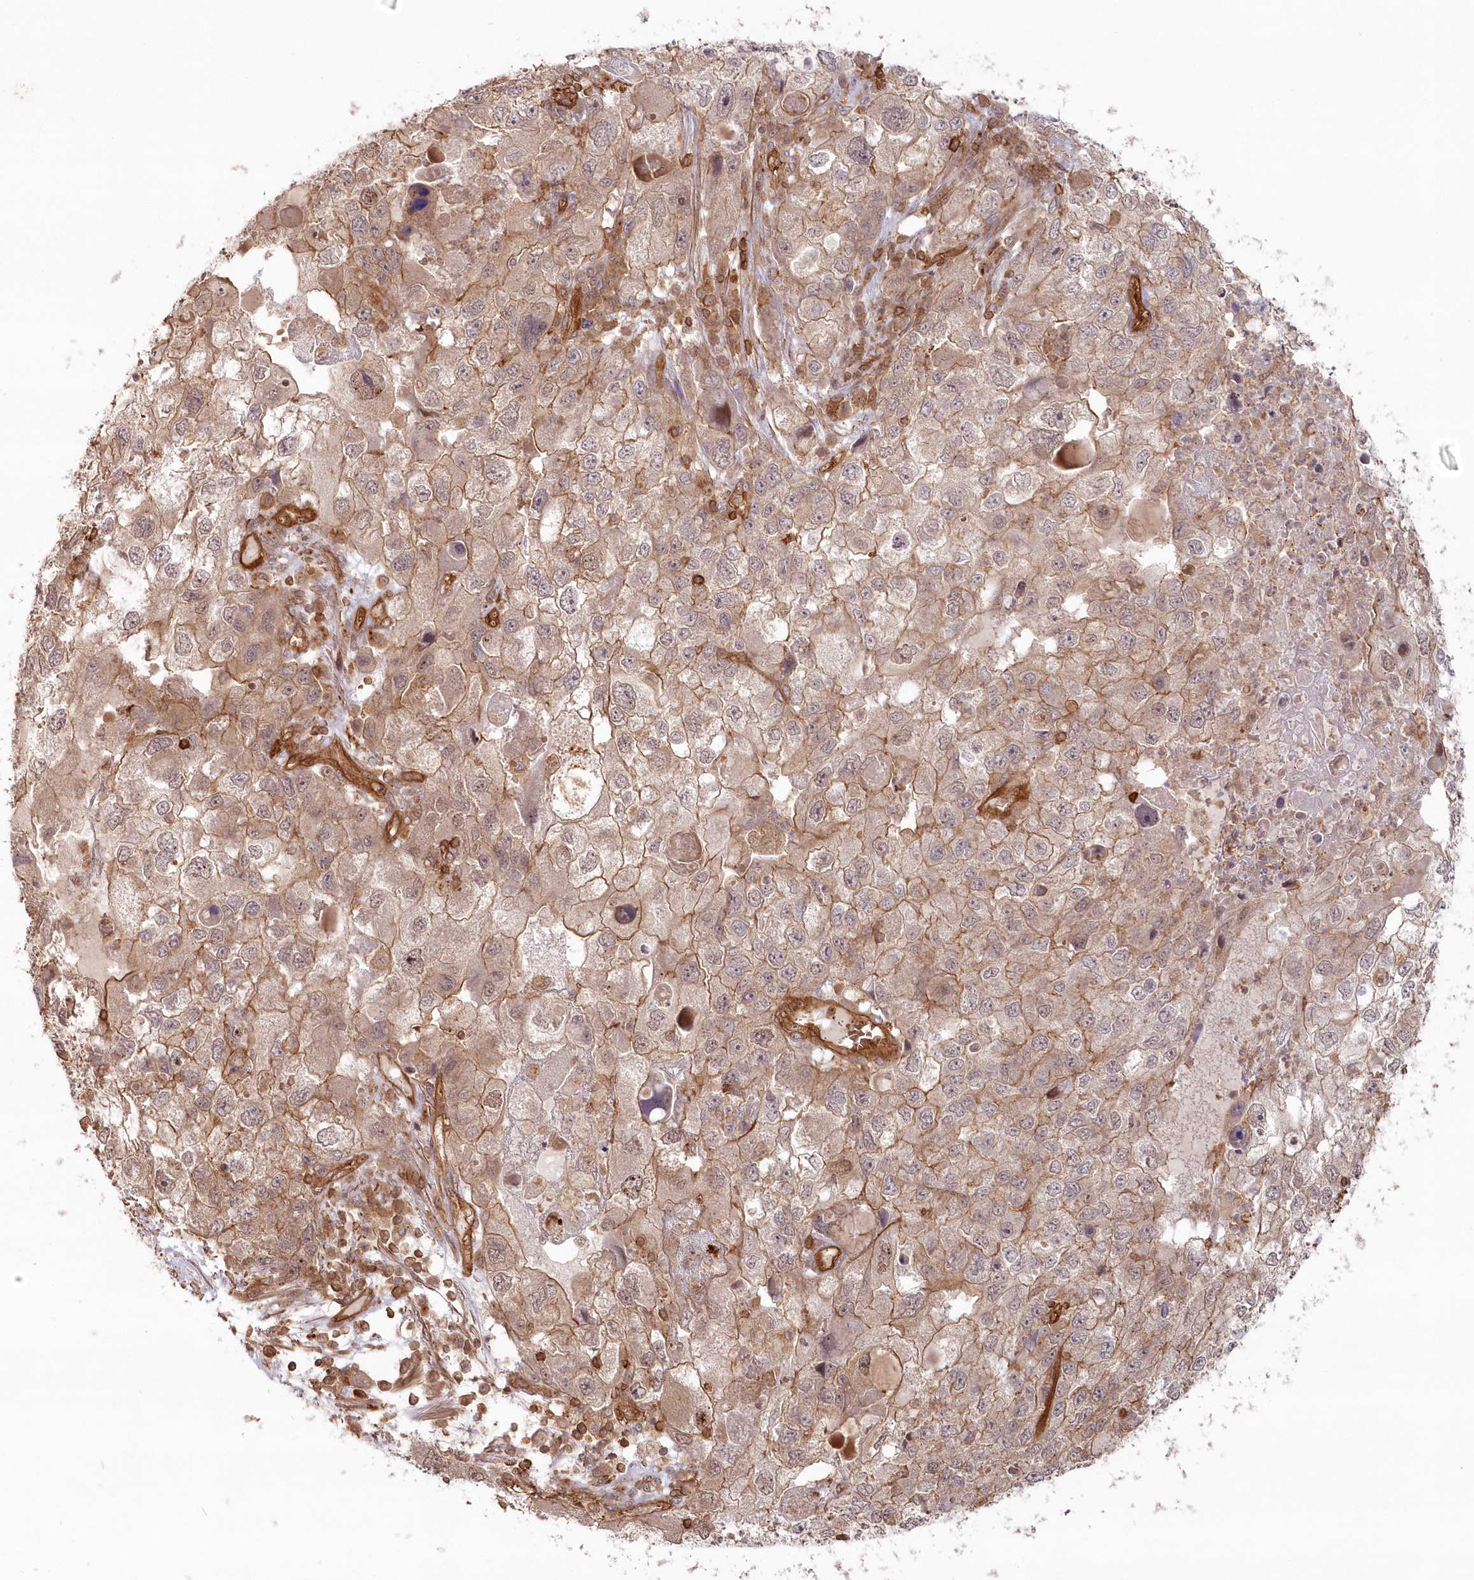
{"staining": {"intensity": "moderate", "quantity": ">75%", "location": "cytoplasmic/membranous"}, "tissue": "endometrial cancer", "cell_type": "Tumor cells", "image_type": "cancer", "snomed": [{"axis": "morphology", "description": "Adenocarcinoma, NOS"}, {"axis": "topography", "description": "Endometrium"}], "caption": "There is medium levels of moderate cytoplasmic/membranous staining in tumor cells of endometrial adenocarcinoma, as demonstrated by immunohistochemical staining (brown color).", "gene": "RGCC", "patient": {"sex": "female", "age": 49}}